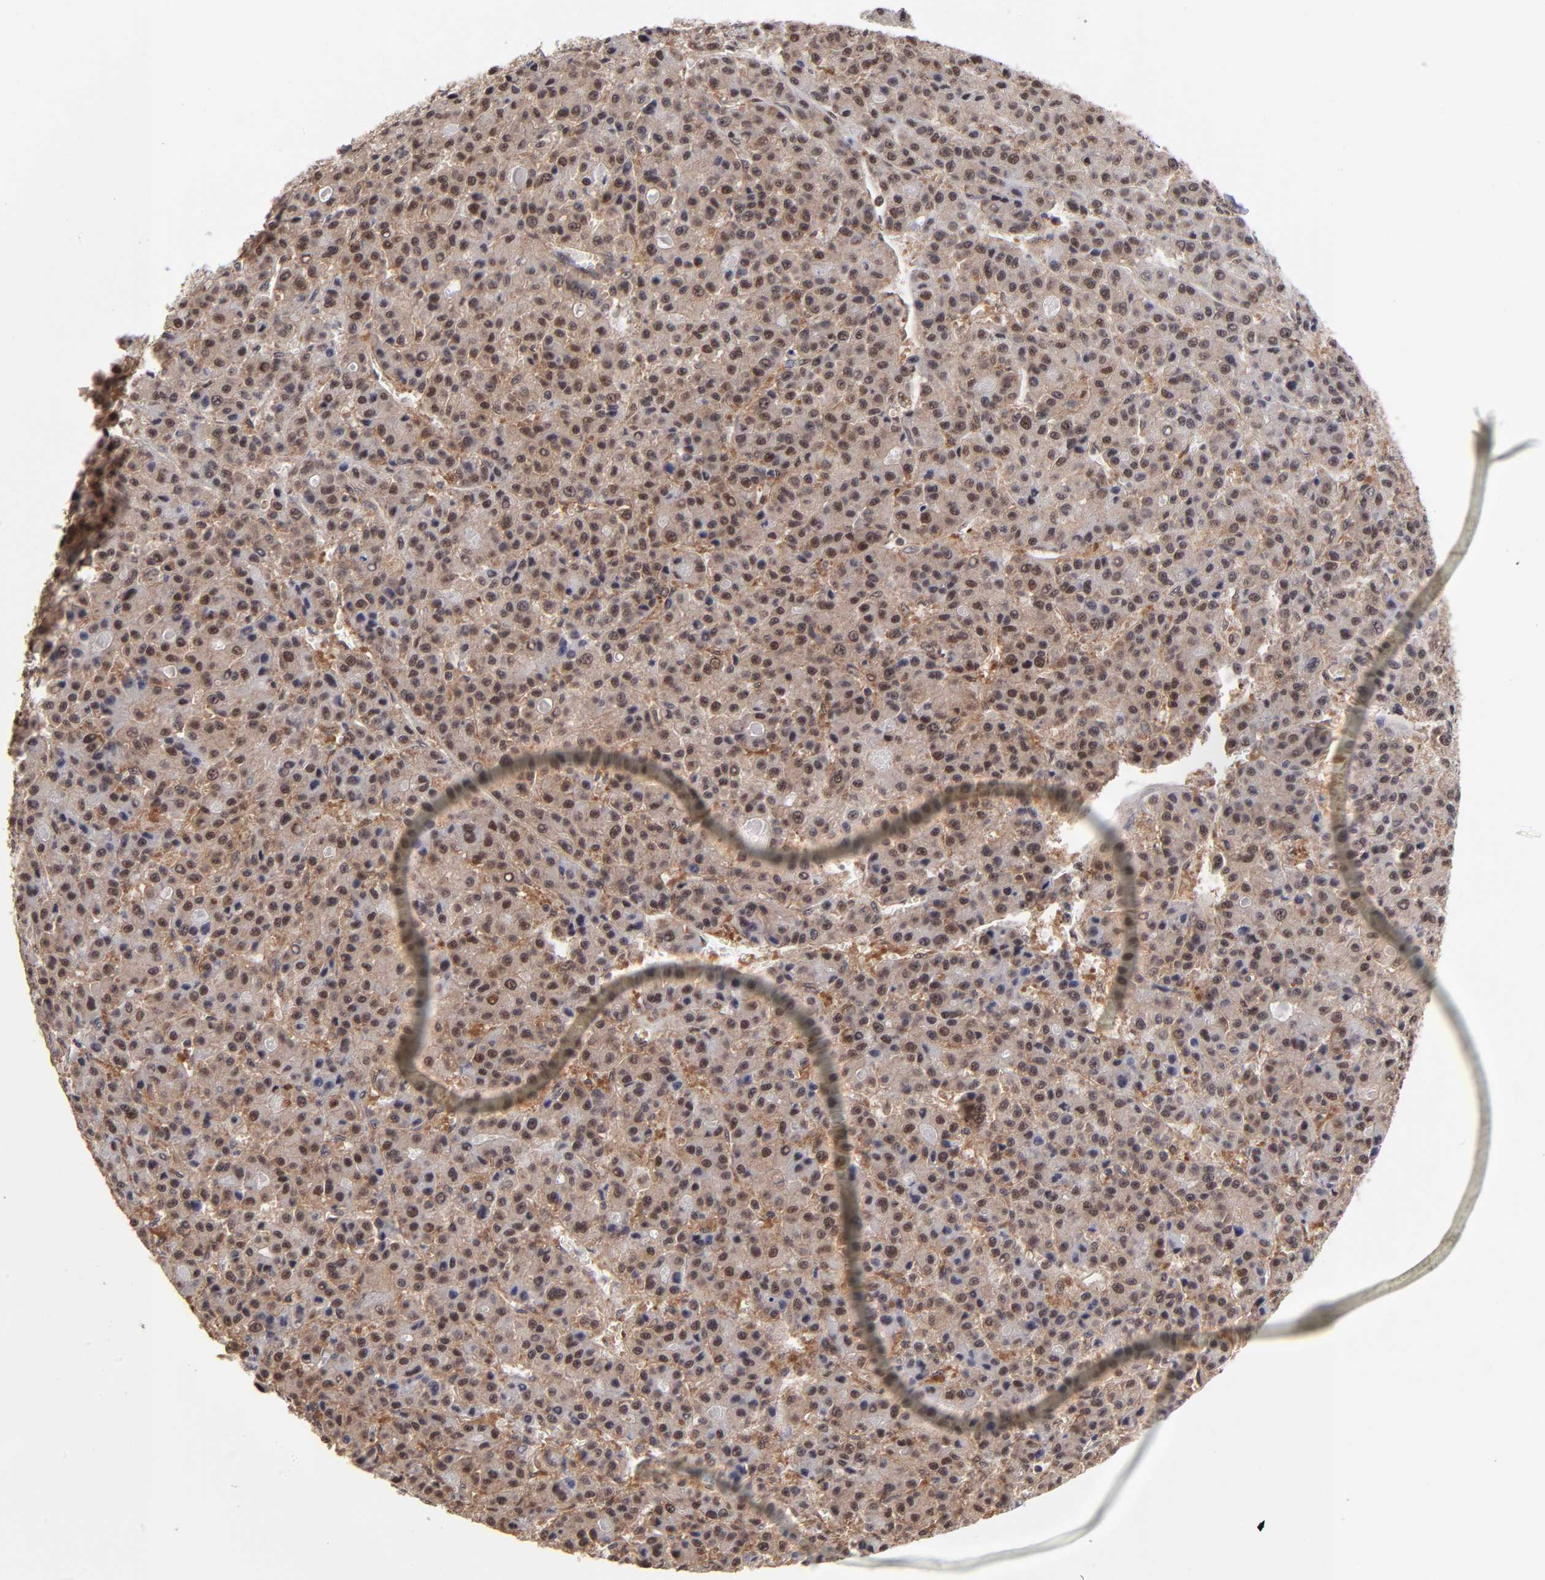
{"staining": {"intensity": "weak", "quantity": ">75%", "location": "cytoplasmic/membranous,nuclear"}, "tissue": "liver cancer", "cell_type": "Tumor cells", "image_type": "cancer", "snomed": [{"axis": "morphology", "description": "Carcinoma, Hepatocellular, NOS"}, {"axis": "topography", "description": "Liver"}], "caption": "Immunohistochemical staining of liver hepatocellular carcinoma exhibits low levels of weak cytoplasmic/membranous and nuclear protein staining in approximately >75% of tumor cells. The staining is performed using DAB brown chromogen to label protein expression. The nuclei are counter-stained blue using hematoxylin.", "gene": "PSMC4", "patient": {"sex": "male", "age": 70}}